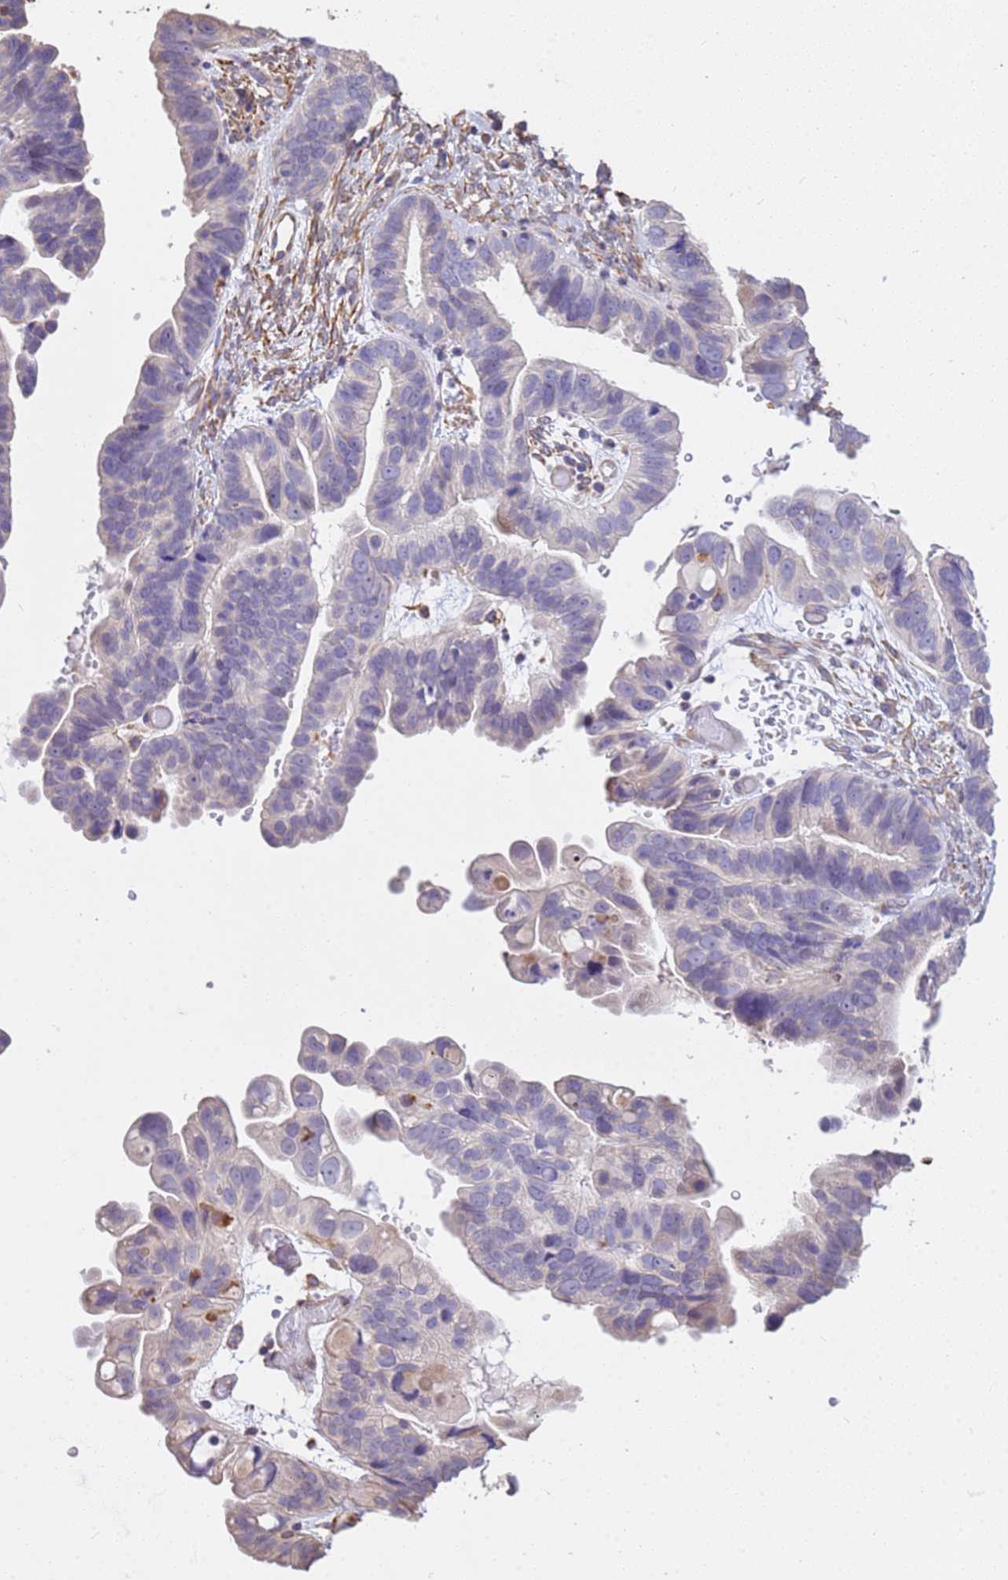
{"staining": {"intensity": "negative", "quantity": "none", "location": "none"}, "tissue": "ovarian cancer", "cell_type": "Tumor cells", "image_type": "cancer", "snomed": [{"axis": "morphology", "description": "Cystadenocarcinoma, serous, NOS"}, {"axis": "topography", "description": "Ovary"}], "caption": "Histopathology image shows no protein expression in tumor cells of serous cystadenocarcinoma (ovarian) tissue.", "gene": "TCEAL3", "patient": {"sex": "female", "age": 56}}